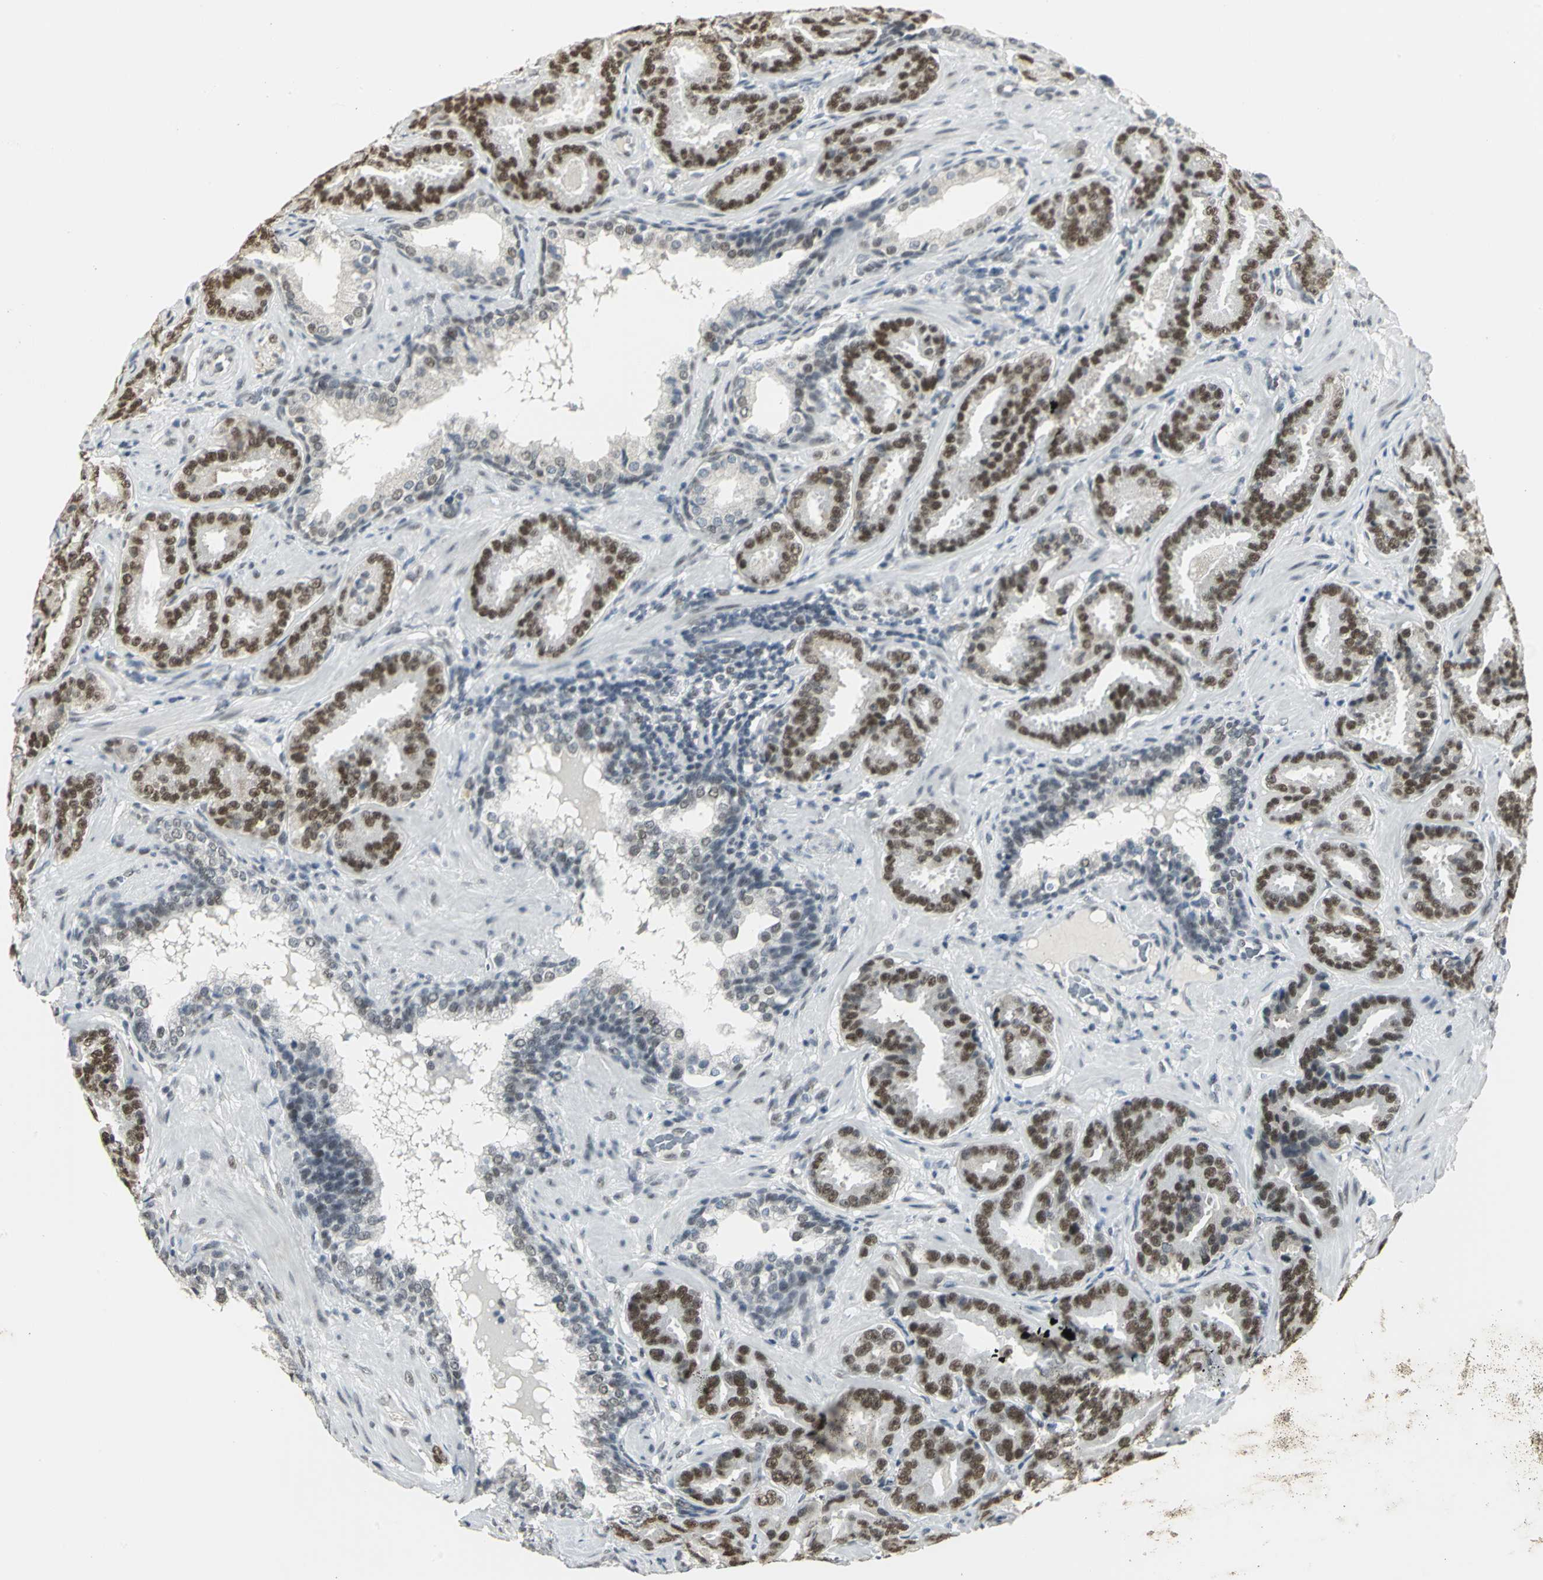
{"staining": {"intensity": "strong", "quantity": ">75%", "location": "nuclear"}, "tissue": "prostate cancer", "cell_type": "Tumor cells", "image_type": "cancer", "snomed": [{"axis": "morphology", "description": "Adenocarcinoma, Low grade"}, {"axis": "topography", "description": "Prostate"}], "caption": "Human low-grade adenocarcinoma (prostate) stained for a protein (brown) exhibits strong nuclear positive staining in approximately >75% of tumor cells.", "gene": "CBX3", "patient": {"sex": "male", "age": 59}}